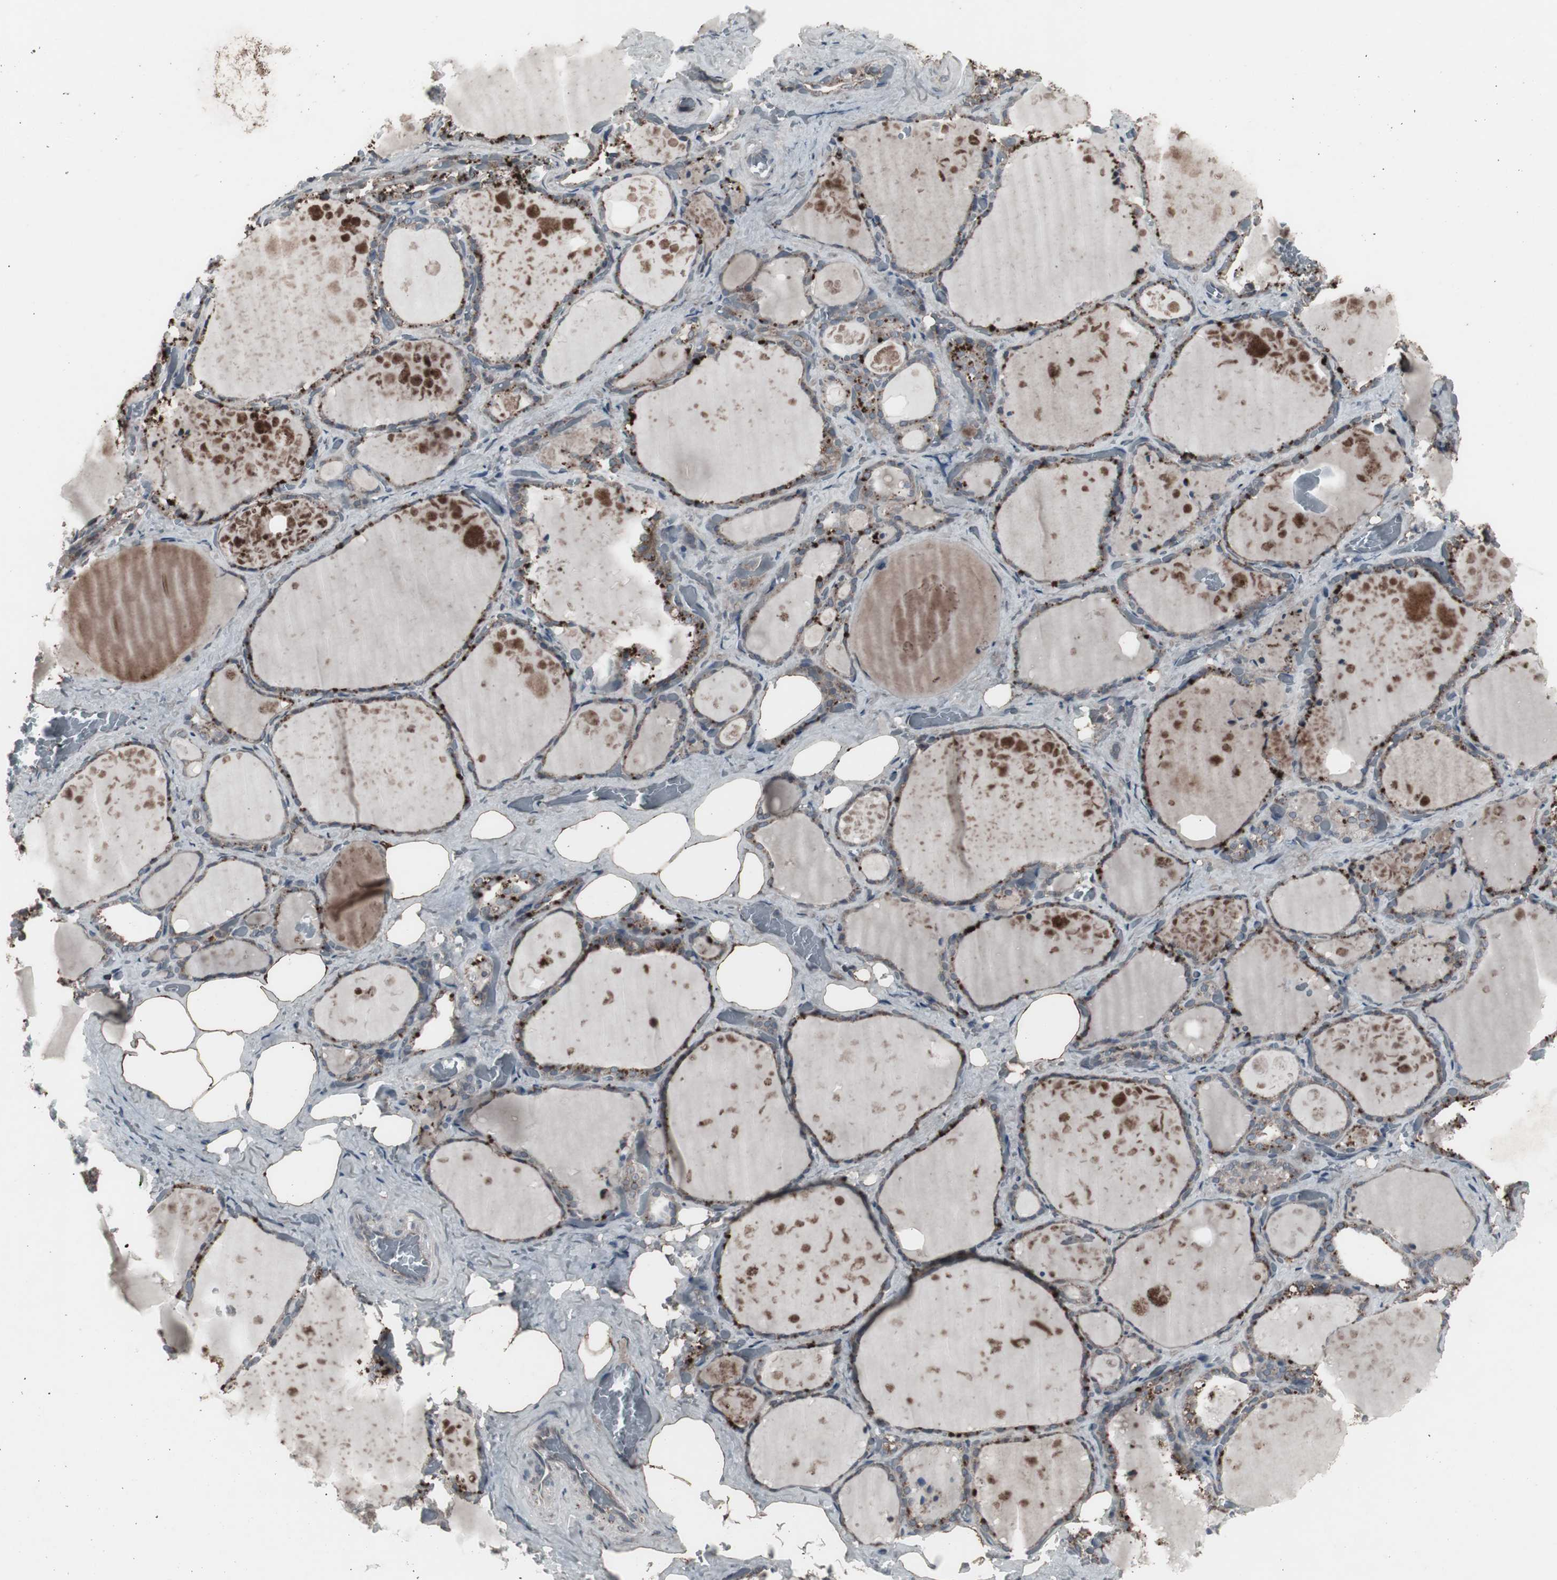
{"staining": {"intensity": "moderate", "quantity": "<25%", "location": "cytoplasmic/membranous"}, "tissue": "thyroid gland", "cell_type": "Glandular cells", "image_type": "normal", "snomed": [{"axis": "morphology", "description": "Normal tissue, NOS"}, {"axis": "topography", "description": "Thyroid gland"}], "caption": "Thyroid gland stained with DAB (3,3'-diaminobenzidine) IHC displays low levels of moderate cytoplasmic/membranous positivity in approximately <25% of glandular cells.", "gene": "SSTR2", "patient": {"sex": "male", "age": 61}}